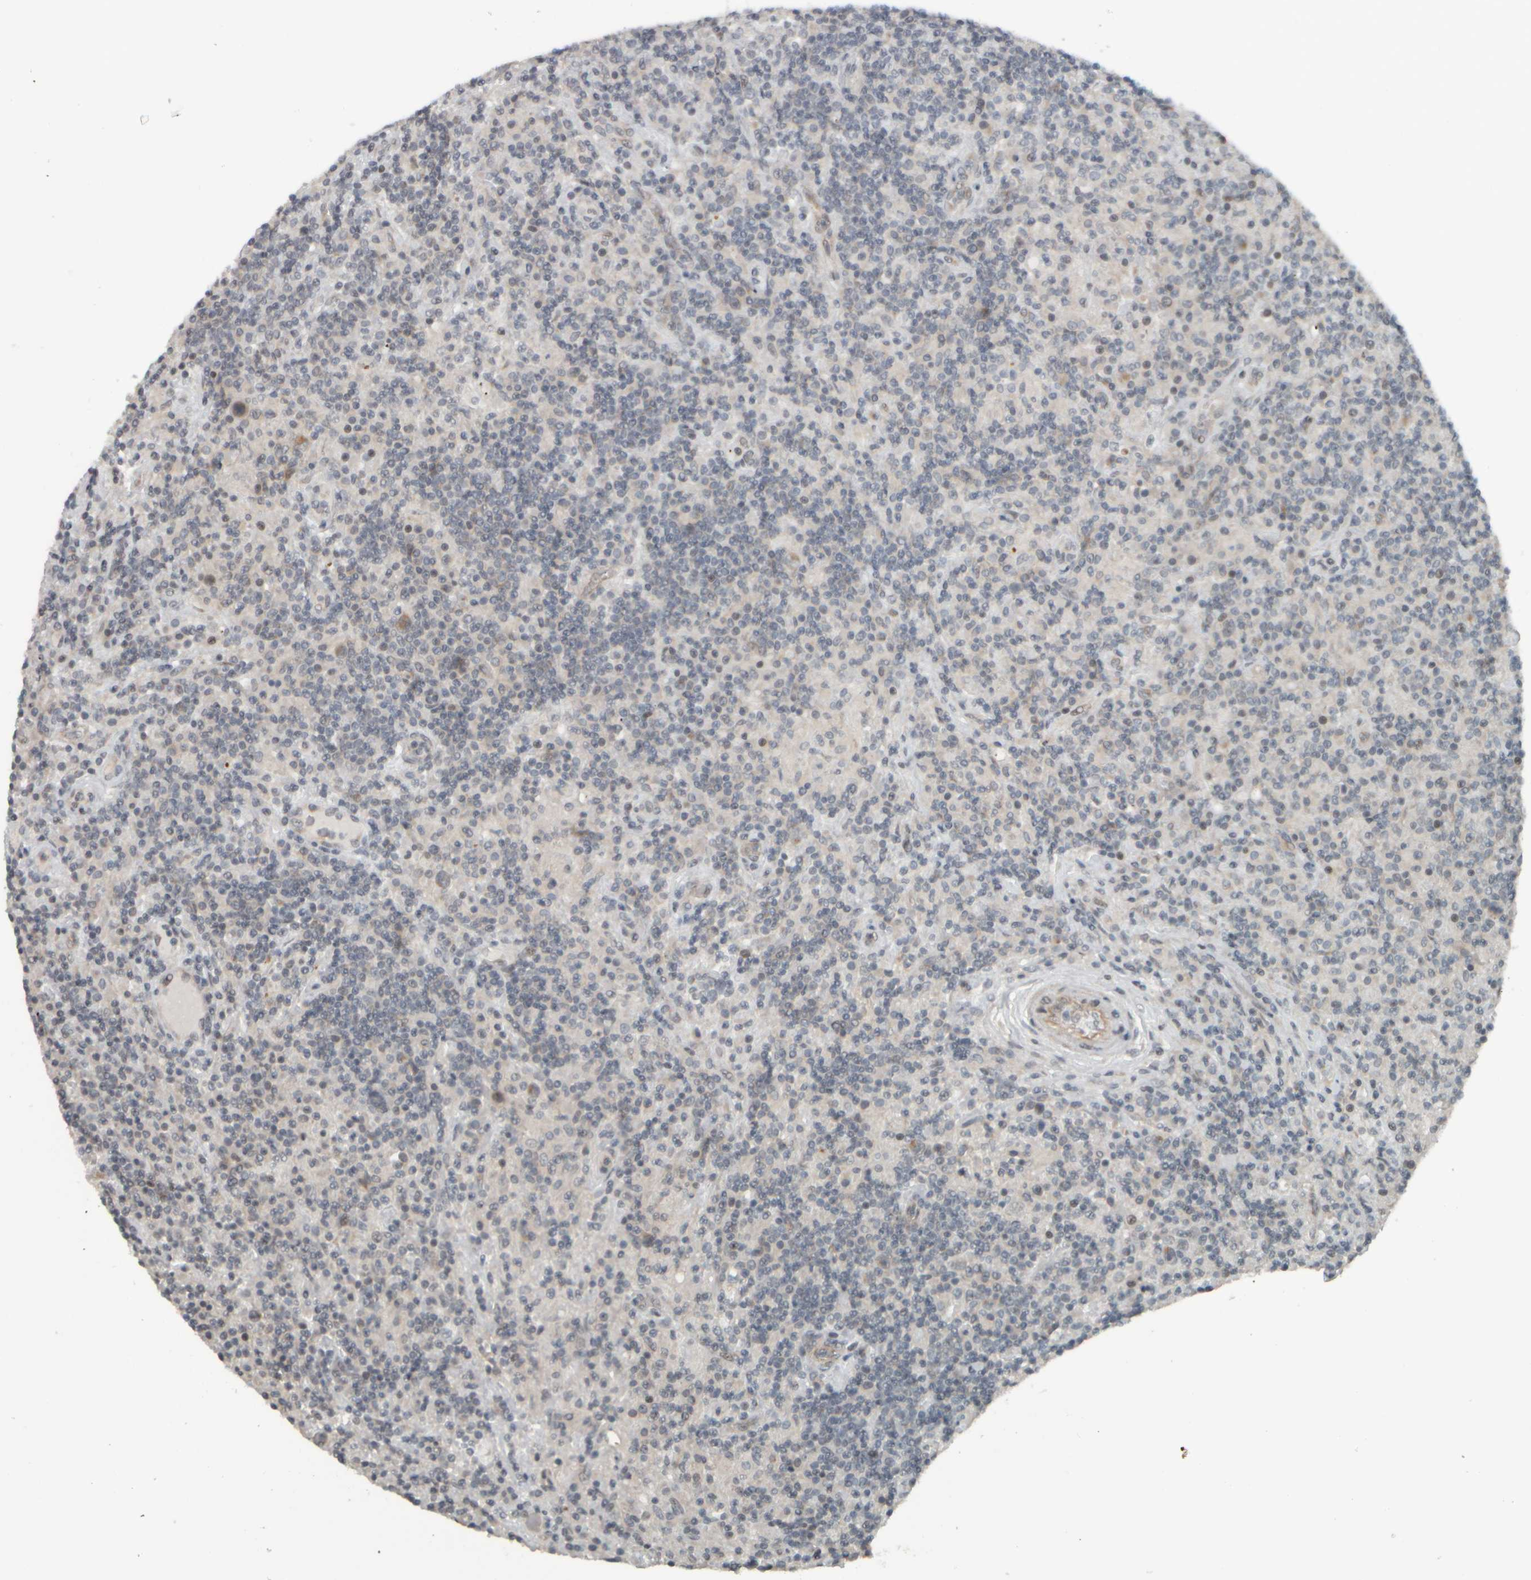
{"staining": {"intensity": "negative", "quantity": "none", "location": "none"}, "tissue": "lymphoma", "cell_type": "Tumor cells", "image_type": "cancer", "snomed": [{"axis": "morphology", "description": "Hodgkin's disease, NOS"}, {"axis": "topography", "description": "Lymph node"}], "caption": "Lymphoma was stained to show a protein in brown. There is no significant positivity in tumor cells.", "gene": "NAPG", "patient": {"sex": "male", "age": 70}}